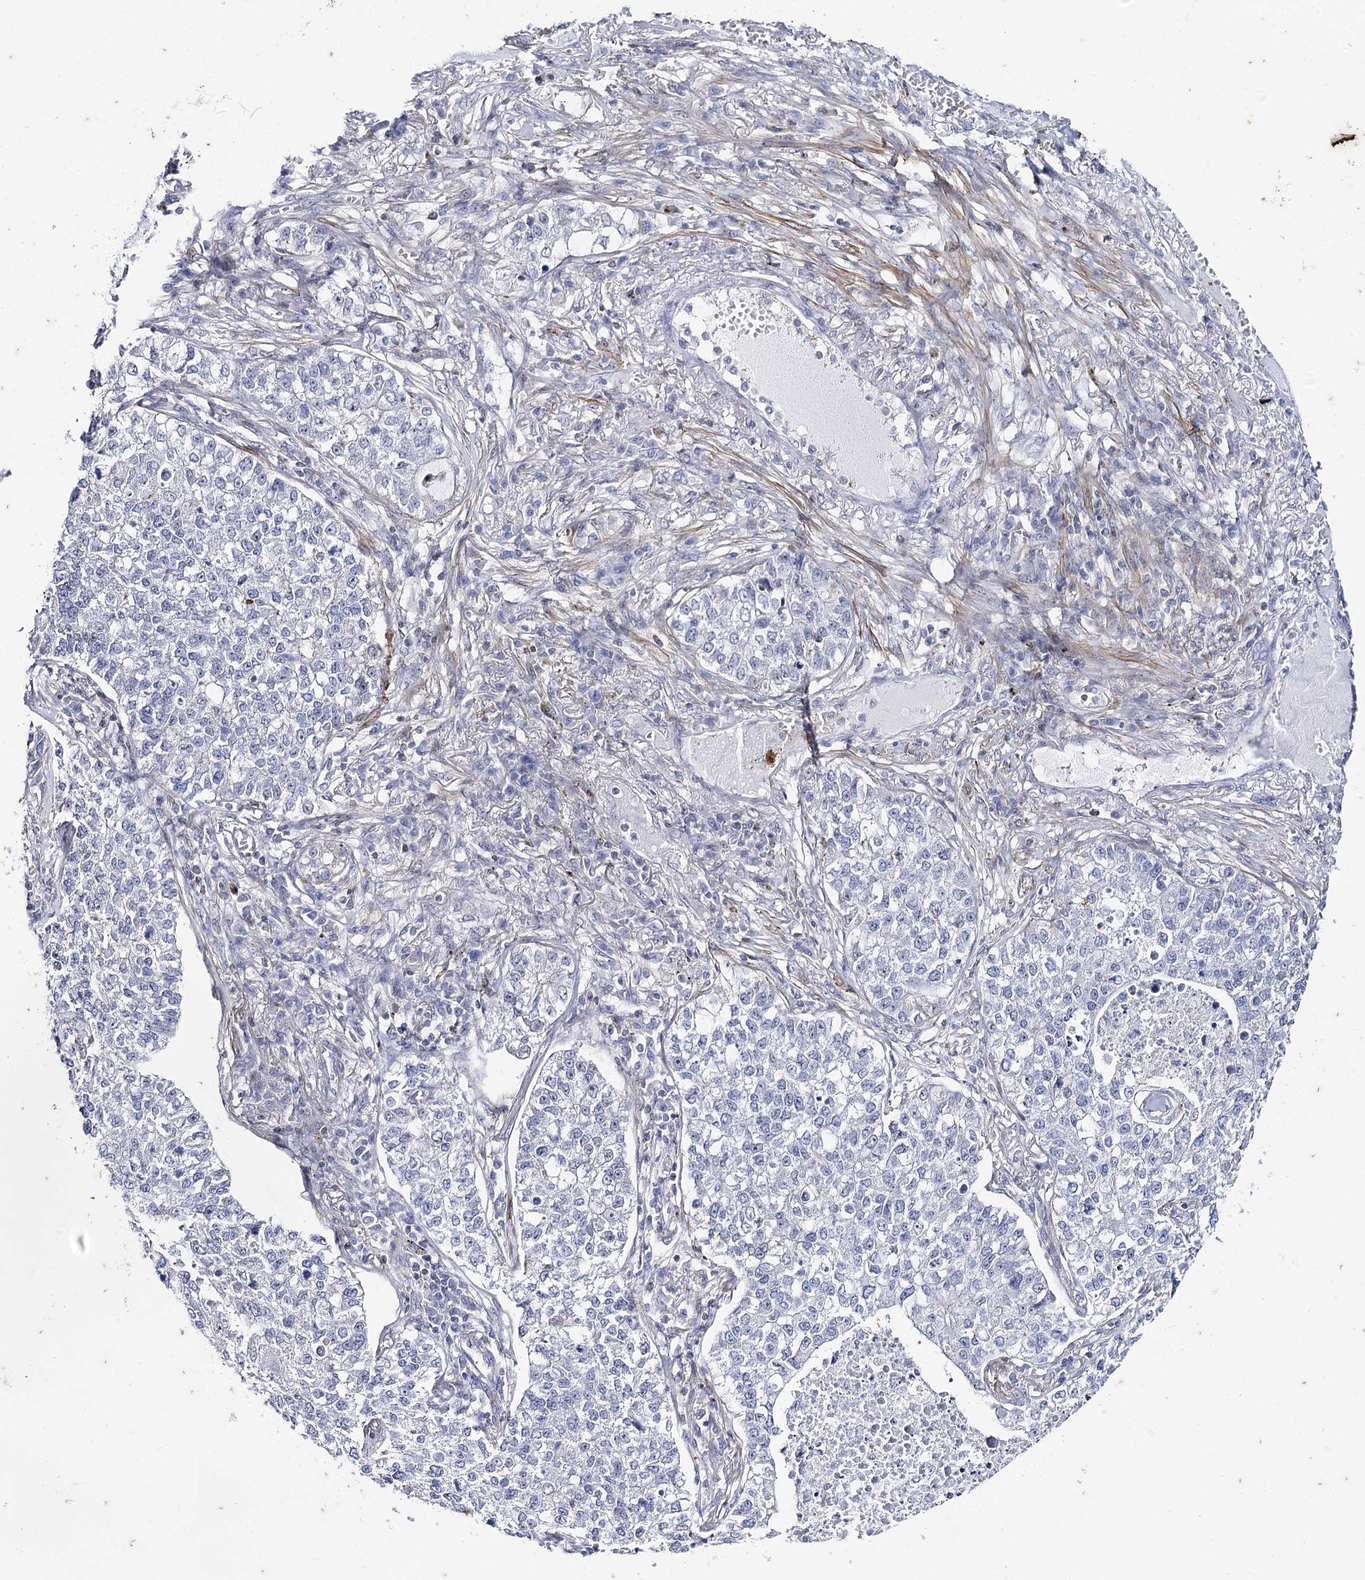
{"staining": {"intensity": "negative", "quantity": "none", "location": "none"}, "tissue": "lung cancer", "cell_type": "Tumor cells", "image_type": "cancer", "snomed": [{"axis": "morphology", "description": "Adenocarcinoma, NOS"}, {"axis": "topography", "description": "Lung"}], "caption": "Tumor cells are negative for brown protein staining in lung adenocarcinoma.", "gene": "AGXT2", "patient": {"sex": "male", "age": 49}}